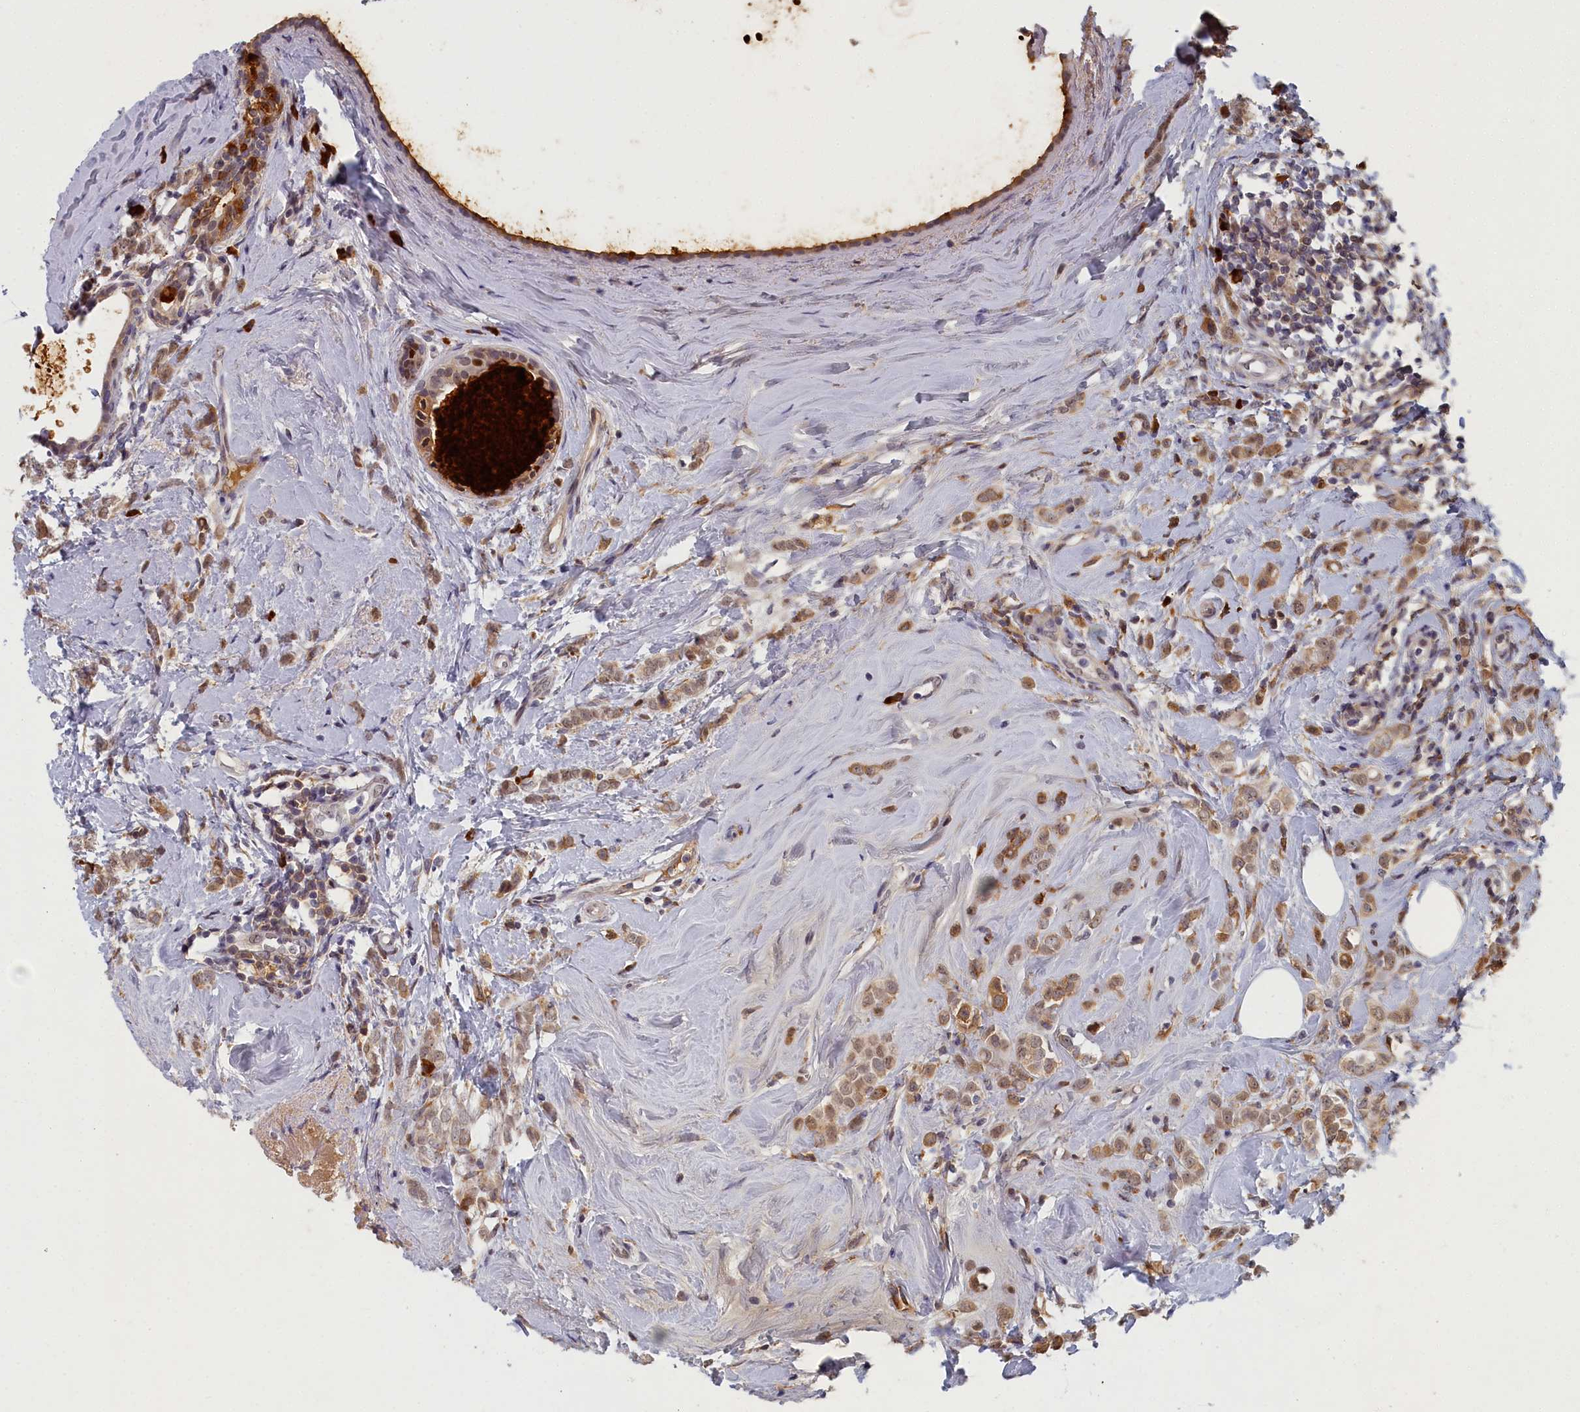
{"staining": {"intensity": "moderate", "quantity": ">75%", "location": "cytoplasmic/membranous,nuclear"}, "tissue": "breast cancer", "cell_type": "Tumor cells", "image_type": "cancer", "snomed": [{"axis": "morphology", "description": "Lobular carcinoma"}, {"axis": "topography", "description": "Breast"}], "caption": "Immunohistochemistry (IHC) of breast cancer (lobular carcinoma) displays medium levels of moderate cytoplasmic/membranous and nuclear expression in about >75% of tumor cells.", "gene": "DNAJC17", "patient": {"sex": "female", "age": 47}}